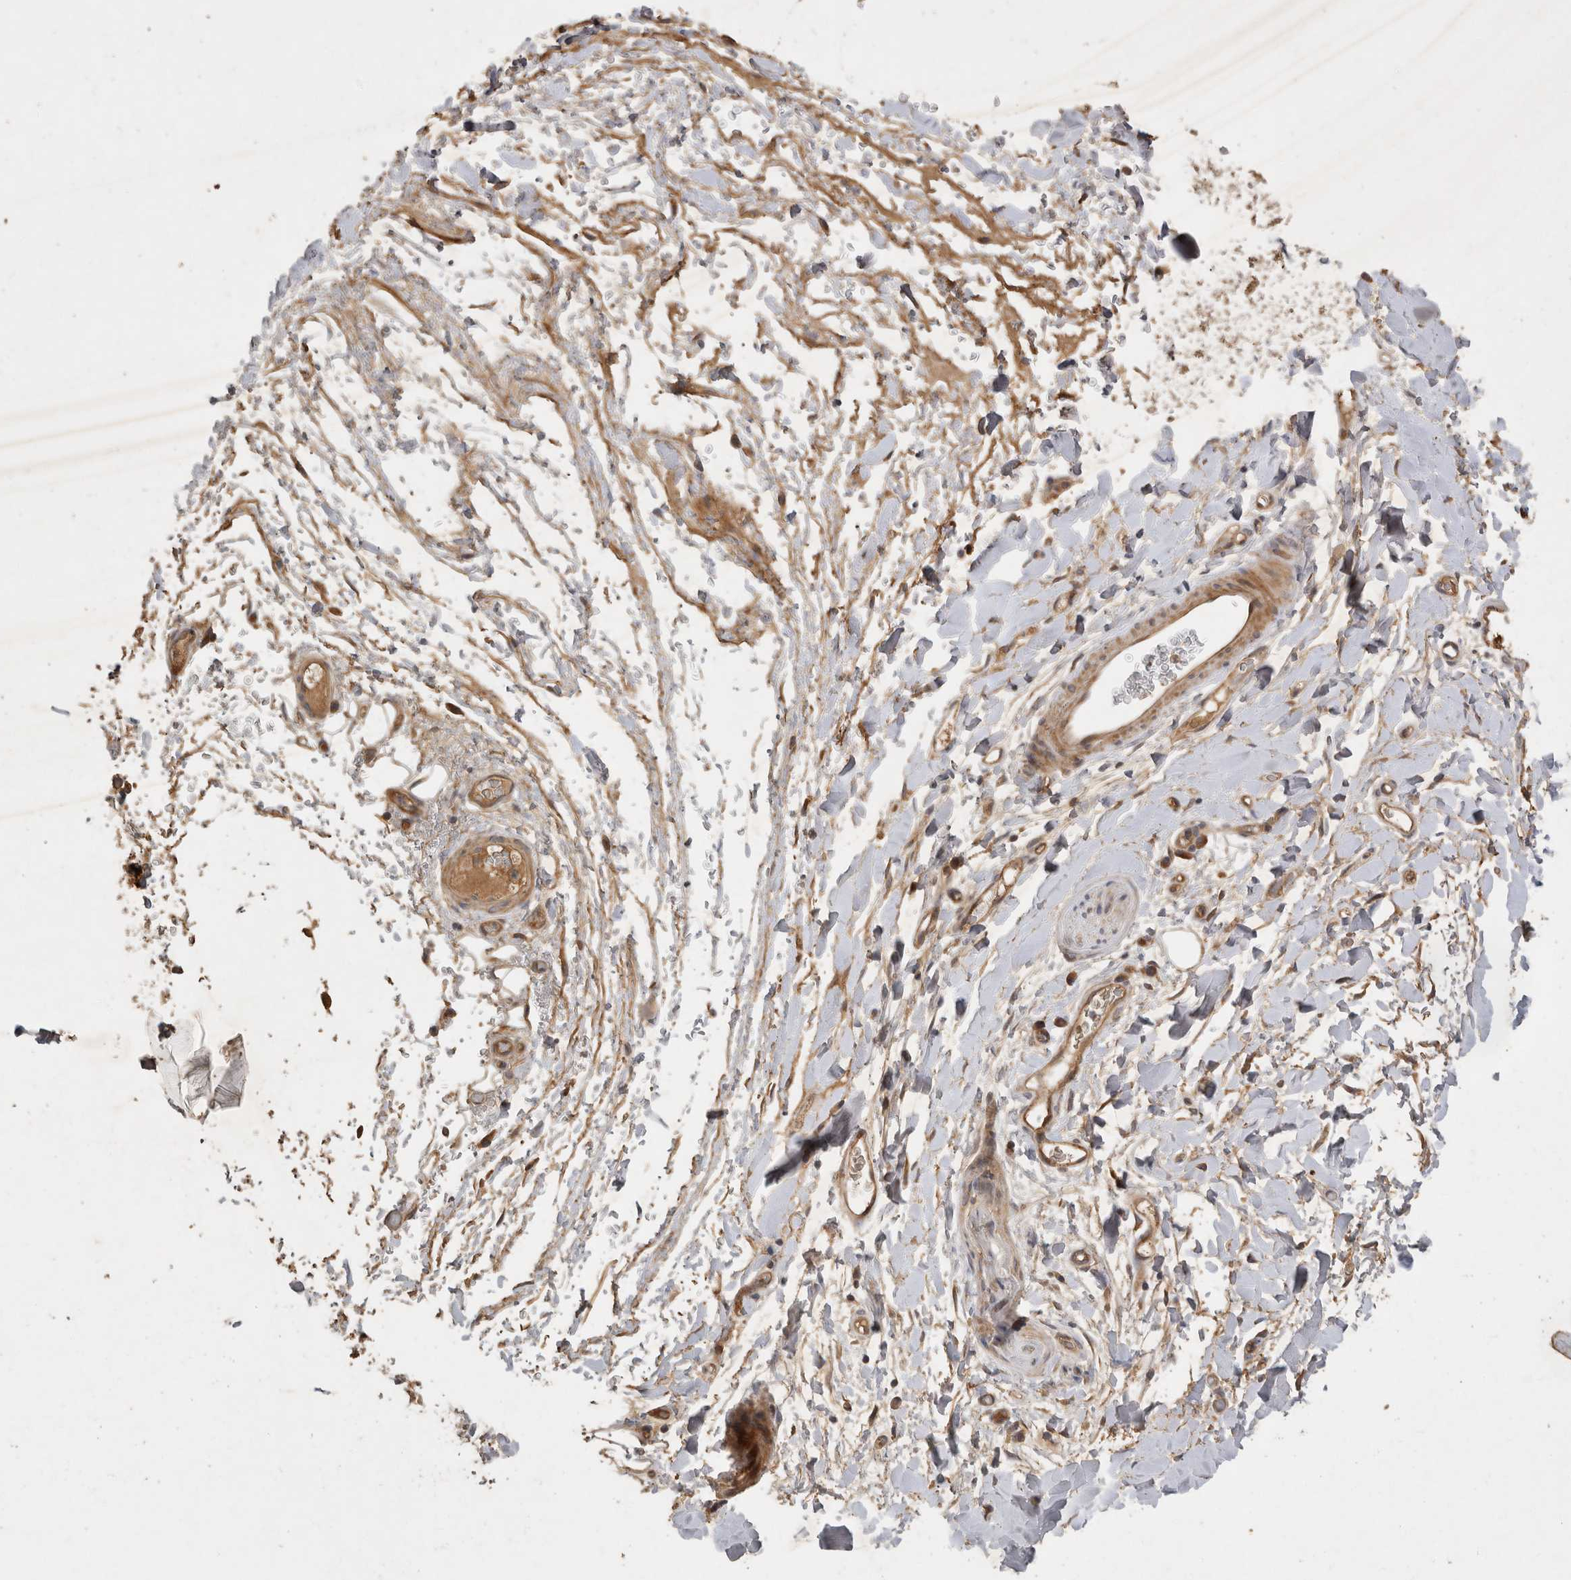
{"staining": {"intensity": "moderate", "quantity": ">75%", "location": "cytoplasmic/membranous"}, "tissue": "adipose tissue", "cell_type": "Adipocytes", "image_type": "normal", "snomed": [{"axis": "morphology", "description": "Normal tissue, NOS"}, {"axis": "morphology", "description": "Adenocarcinoma, NOS"}, {"axis": "topography", "description": "Esophagus"}], "caption": "A histopathology image of adipose tissue stained for a protein exhibits moderate cytoplasmic/membranous brown staining in adipocytes. (brown staining indicates protein expression, while blue staining denotes nuclei).", "gene": "PPP1R42", "patient": {"sex": "male", "age": 62}}